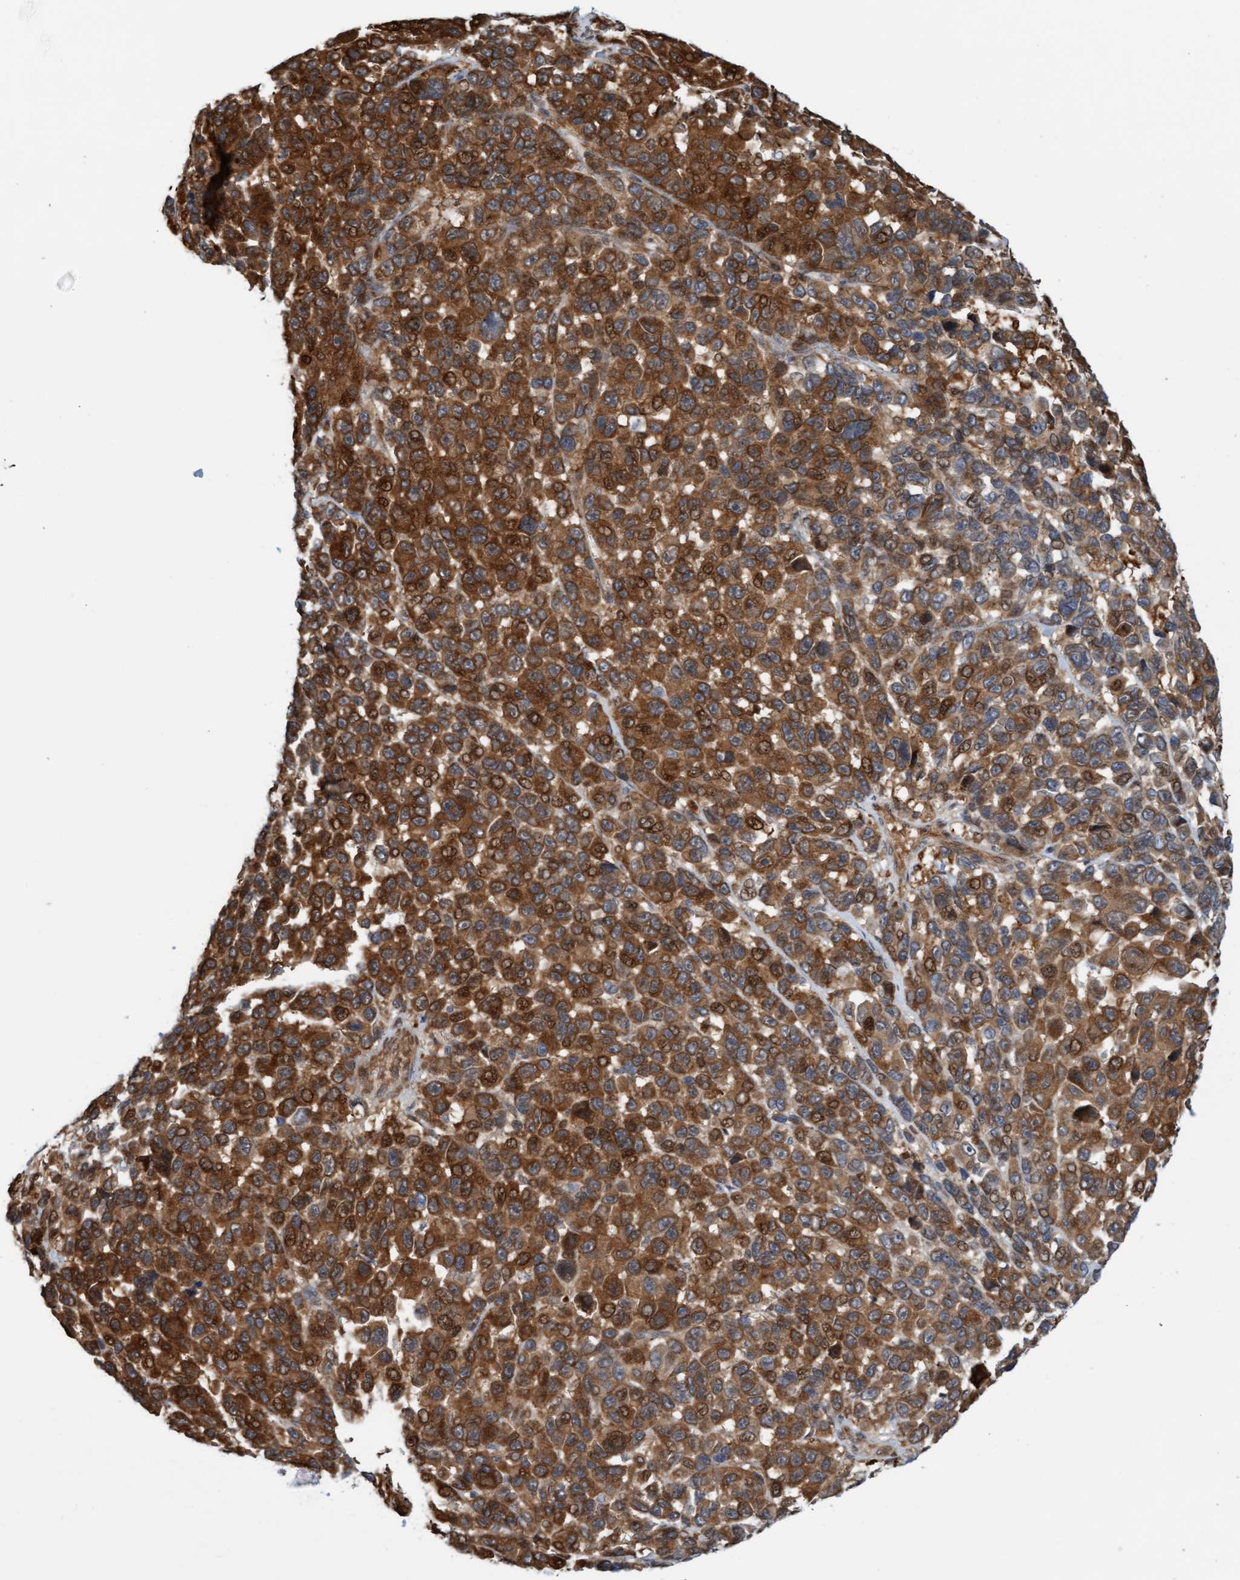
{"staining": {"intensity": "strong", "quantity": ">75%", "location": "cytoplasmic/membranous"}, "tissue": "melanoma", "cell_type": "Tumor cells", "image_type": "cancer", "snomed": [{"axis": "morphology", "description": "Malignant melanoma, NOS"}, {"axis": "topography", "description": "Skin"}], "caption": "There is high levels of strong cytoplasmic/membranous positivity in tumor cells of malignant melanoma, as demonstrated by immunohistochemical staining (brown color).", "gene": "EIF4EBP1", "patient": {"sex": "male", "age": 53}}